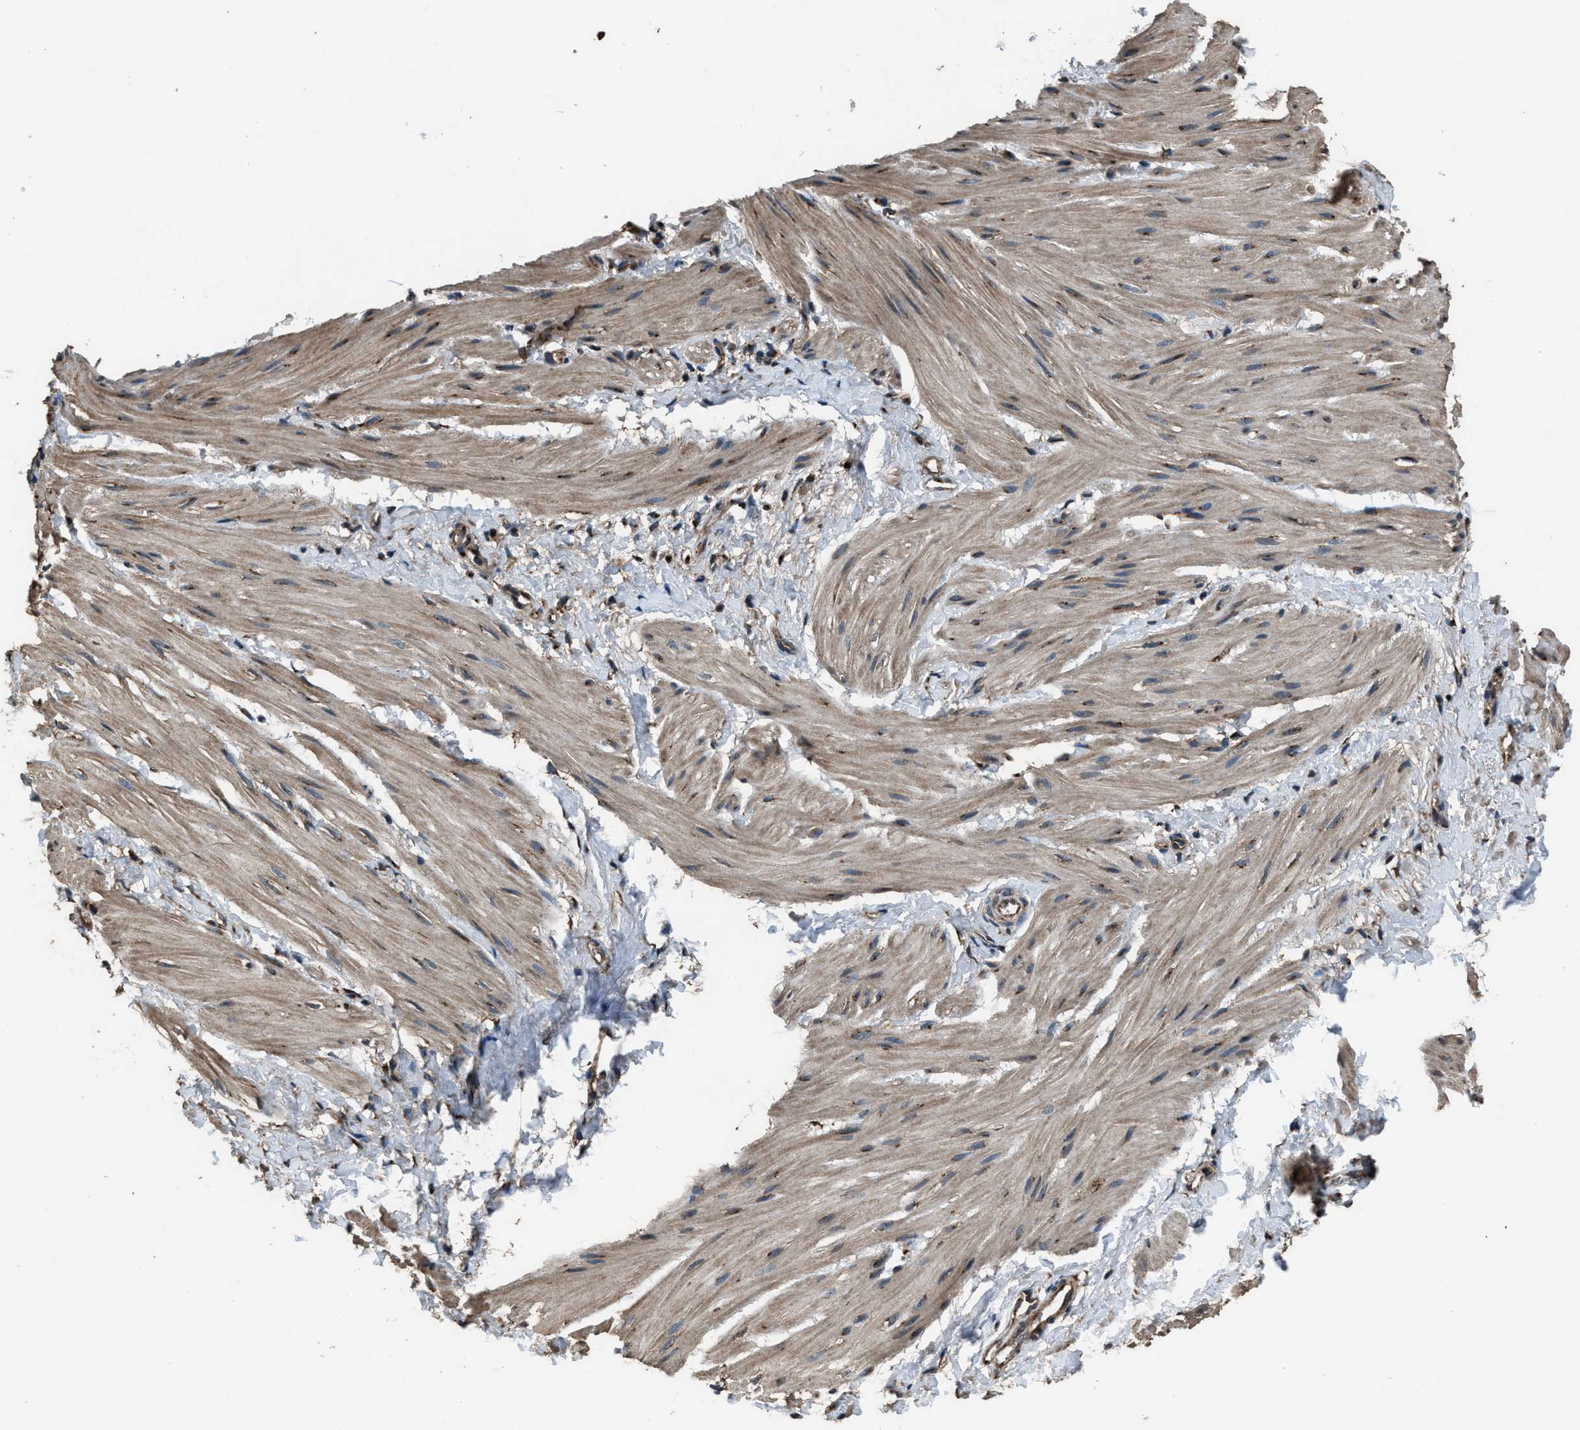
{"staining": {"intensity": "weak", "quantity": "25%-75%", "location": "cytoplasmic/membranous"}, "tissue": "smooth muscle", "cell_type": "Smooth muscle cells", "image_type": "normal", "snomed": [{"axis": "morphology", "description": "Normal tissue, NOS"}, {"axis": "topography", "description": "Smooth muscle"}], "caption": "Weak cytoplasmic/membranous protein positivity is present in approximately 25%-75% of smooth muscle cells in smooth muscle. The protein of interest is stained brown, and the nuclei are stained in blue (DAB (3,3'-diaminobenzidine) IHC with brightfield microscopy, high magnification).", "gene": "SLC38A10", "patient": {"sex": "male", "age": 16}}